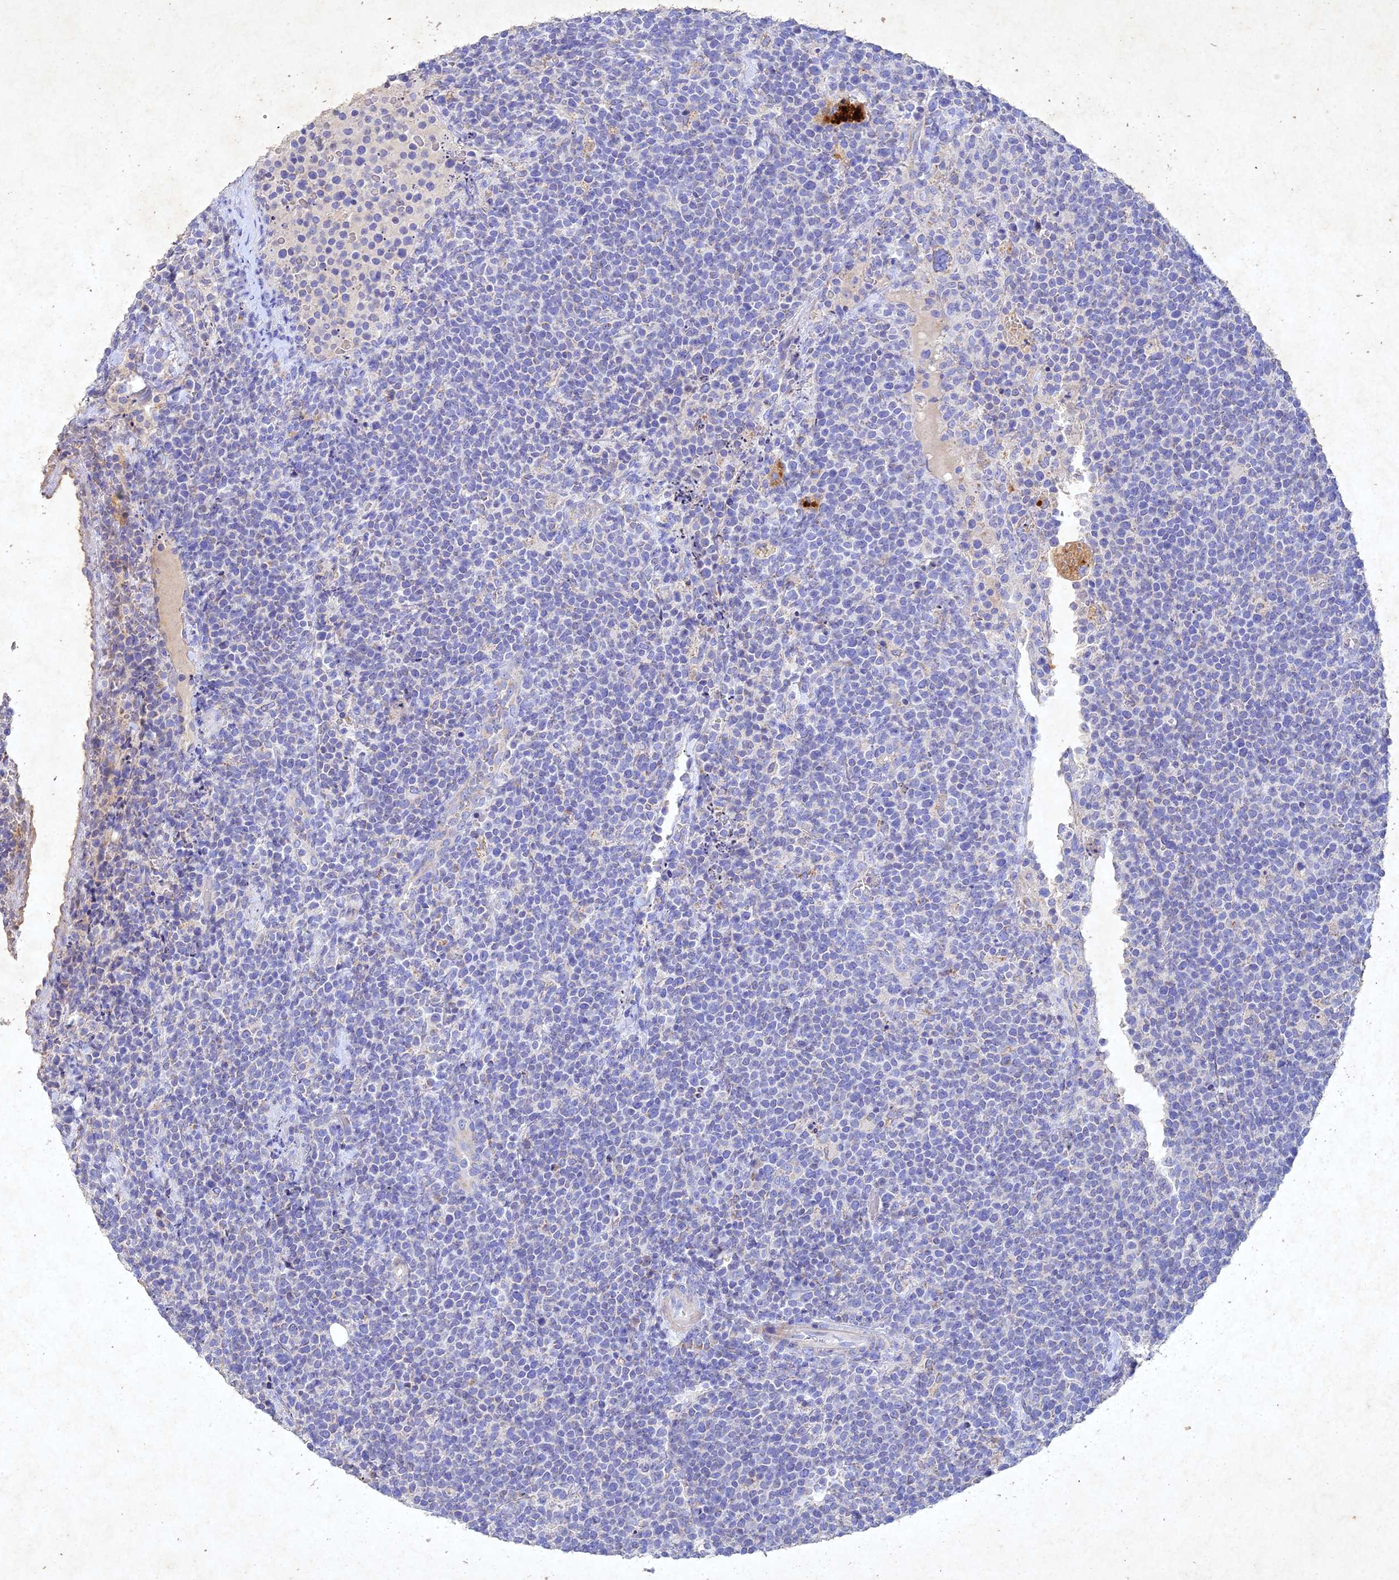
{"staining": {"intensity": "negative", "quantity": "none", "location": "none"}, "tissue": "lymphoma", "cell_type": "Tumor cells", "image_type": "cancer", "snomed": [{"axis": "morphology", "description": "Malignant lymphoma, non-Hodgkin's type, High grade"}, {"axis": "topography", "description": "Lymph node"}], "caption": "This micrograph is of lymphoma stained with immunohistochemistry (IHC) to label a protein in brown with the nuclei are counter-stained blue. There is no staining in tumor cells.", "gene": "NDUFV1", "patient": {"sex": "male", "age": 61}}